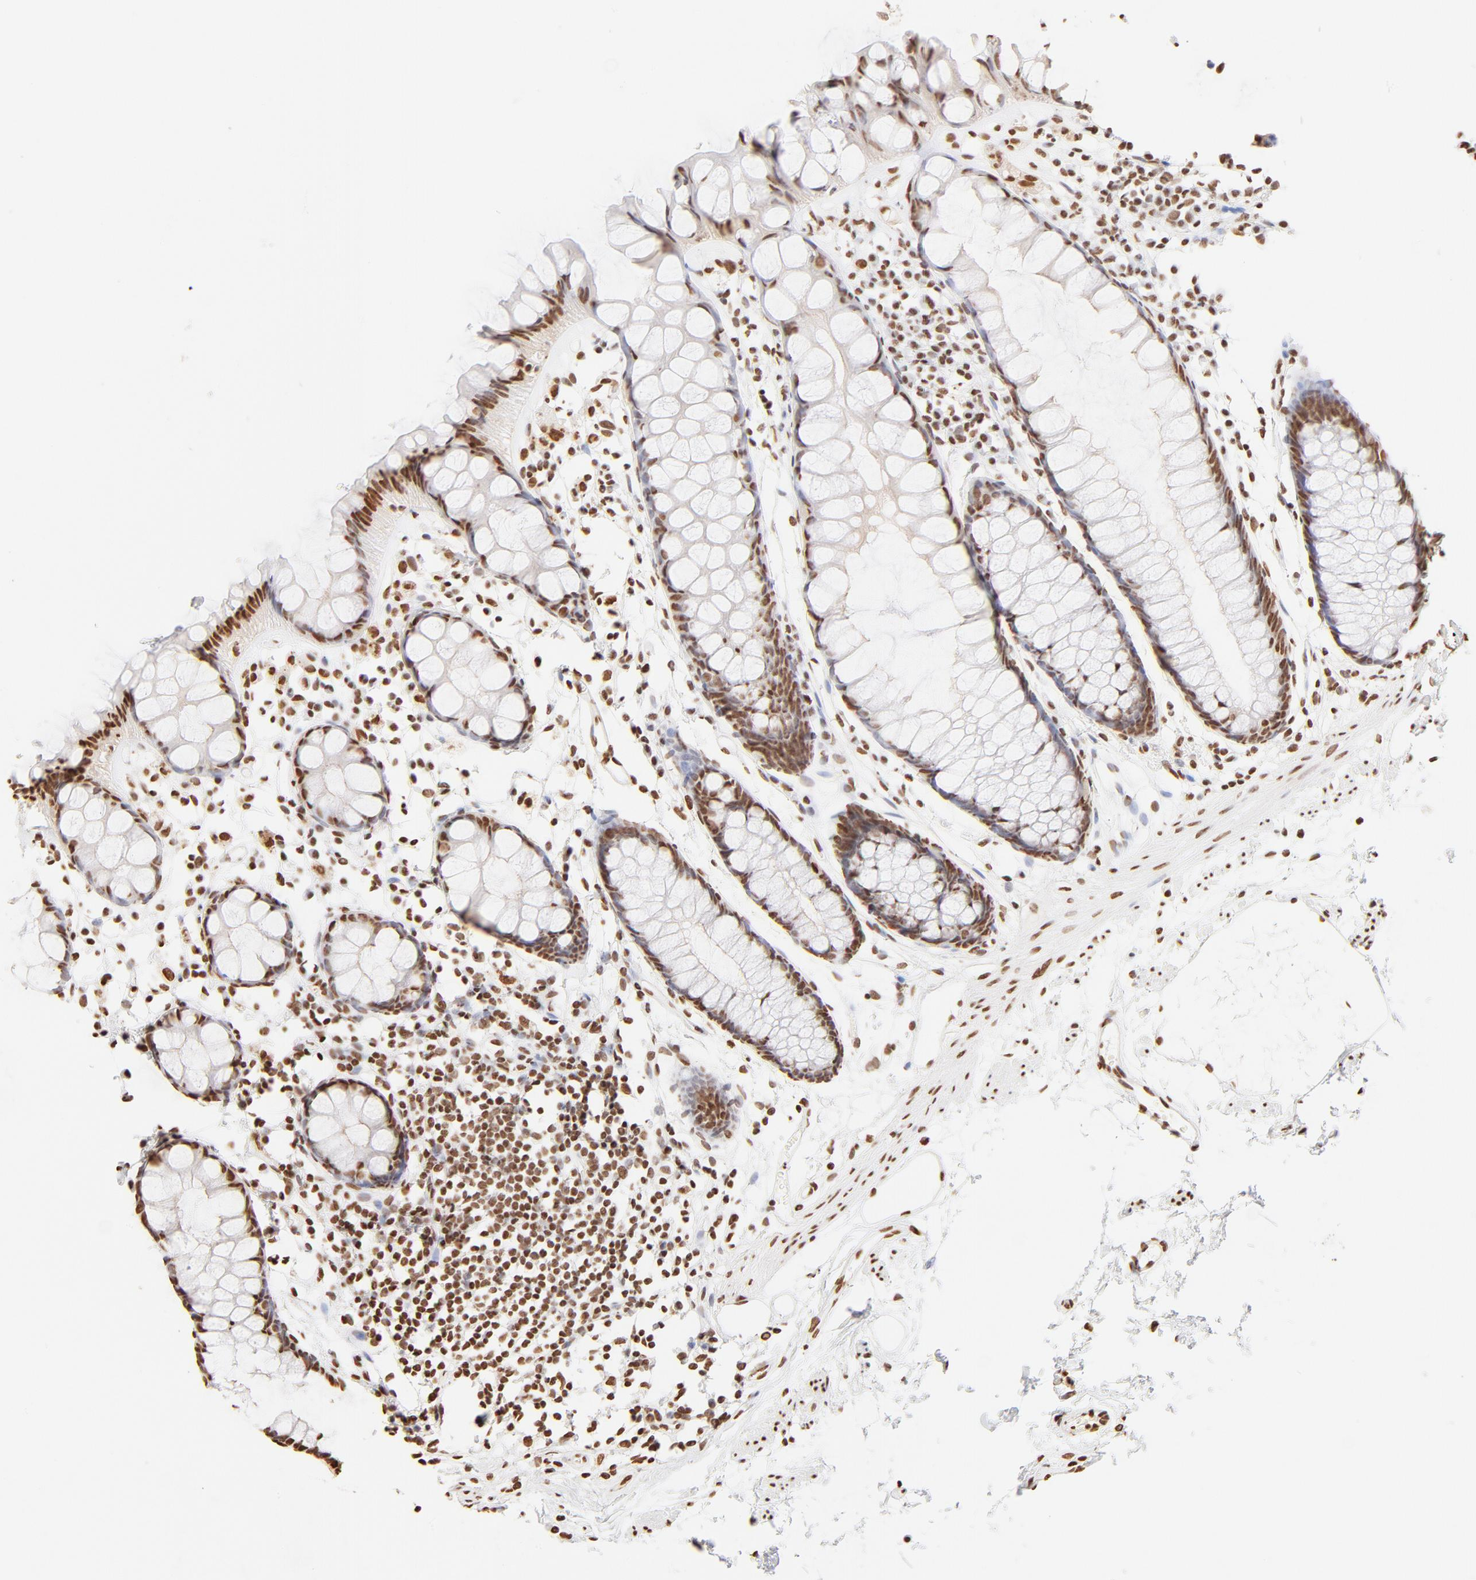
{"staining": {"intensity": "strong", "quantity": ">75%", "location": "cytoplasmic/membranous,nuclear"}, "tissue": "rectum", "cell_type": "Glandular cells", "image_type": "normal", "snomed": [{"axis": "morphology", "description": "Normal tissue, NOS"}, {"axis": "topography", "description": "Rectum"}], "caption": "Benign rectum demonstrates strong cytoplasmic/membranous,nuclear expression in about >75% of glandular cells (DAB IHC with brightfield microscopy, high magnification)..", "gene": "ZNF540", "patient": {"sex": "female", "age": 66}}